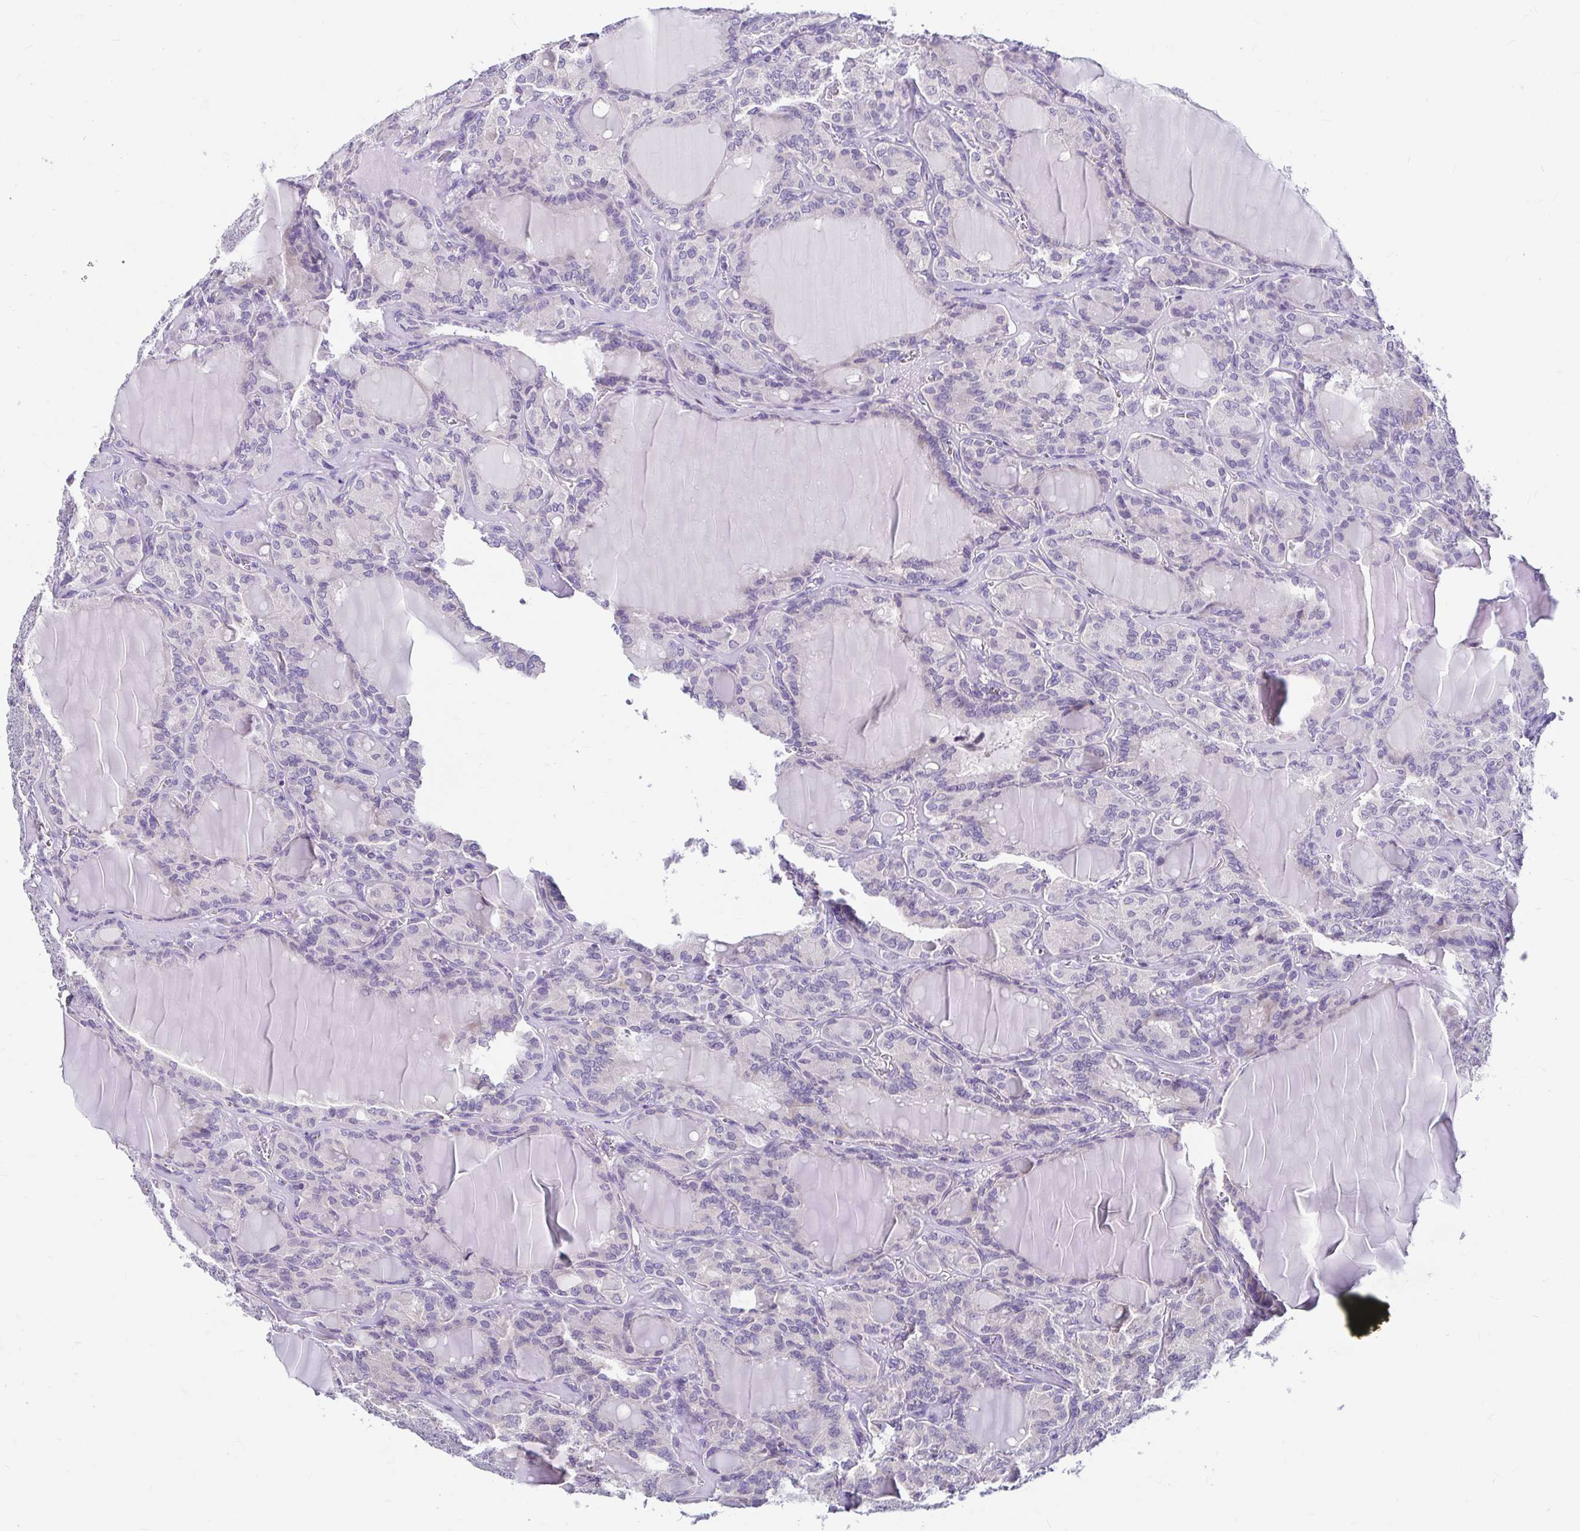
{"staining": {"intensity": "negative", "quantity": "none", "location": "none"}, "tissue": "thyroid cancer", "cell_type": "Tumor cells", "image_type": "cancer", "snomed": [{"axis": "morphology", "description": "Papillary adenocarcinoma, NOS"}, {"axis": "topography", "description": "Thyroid gland"}], "caption": "Tumor cells show no significant protein positivity in thyroid papillary adenocarcinoma.", "gene": "ADH1A", "patient": {"sex": "male", "age": 87}}